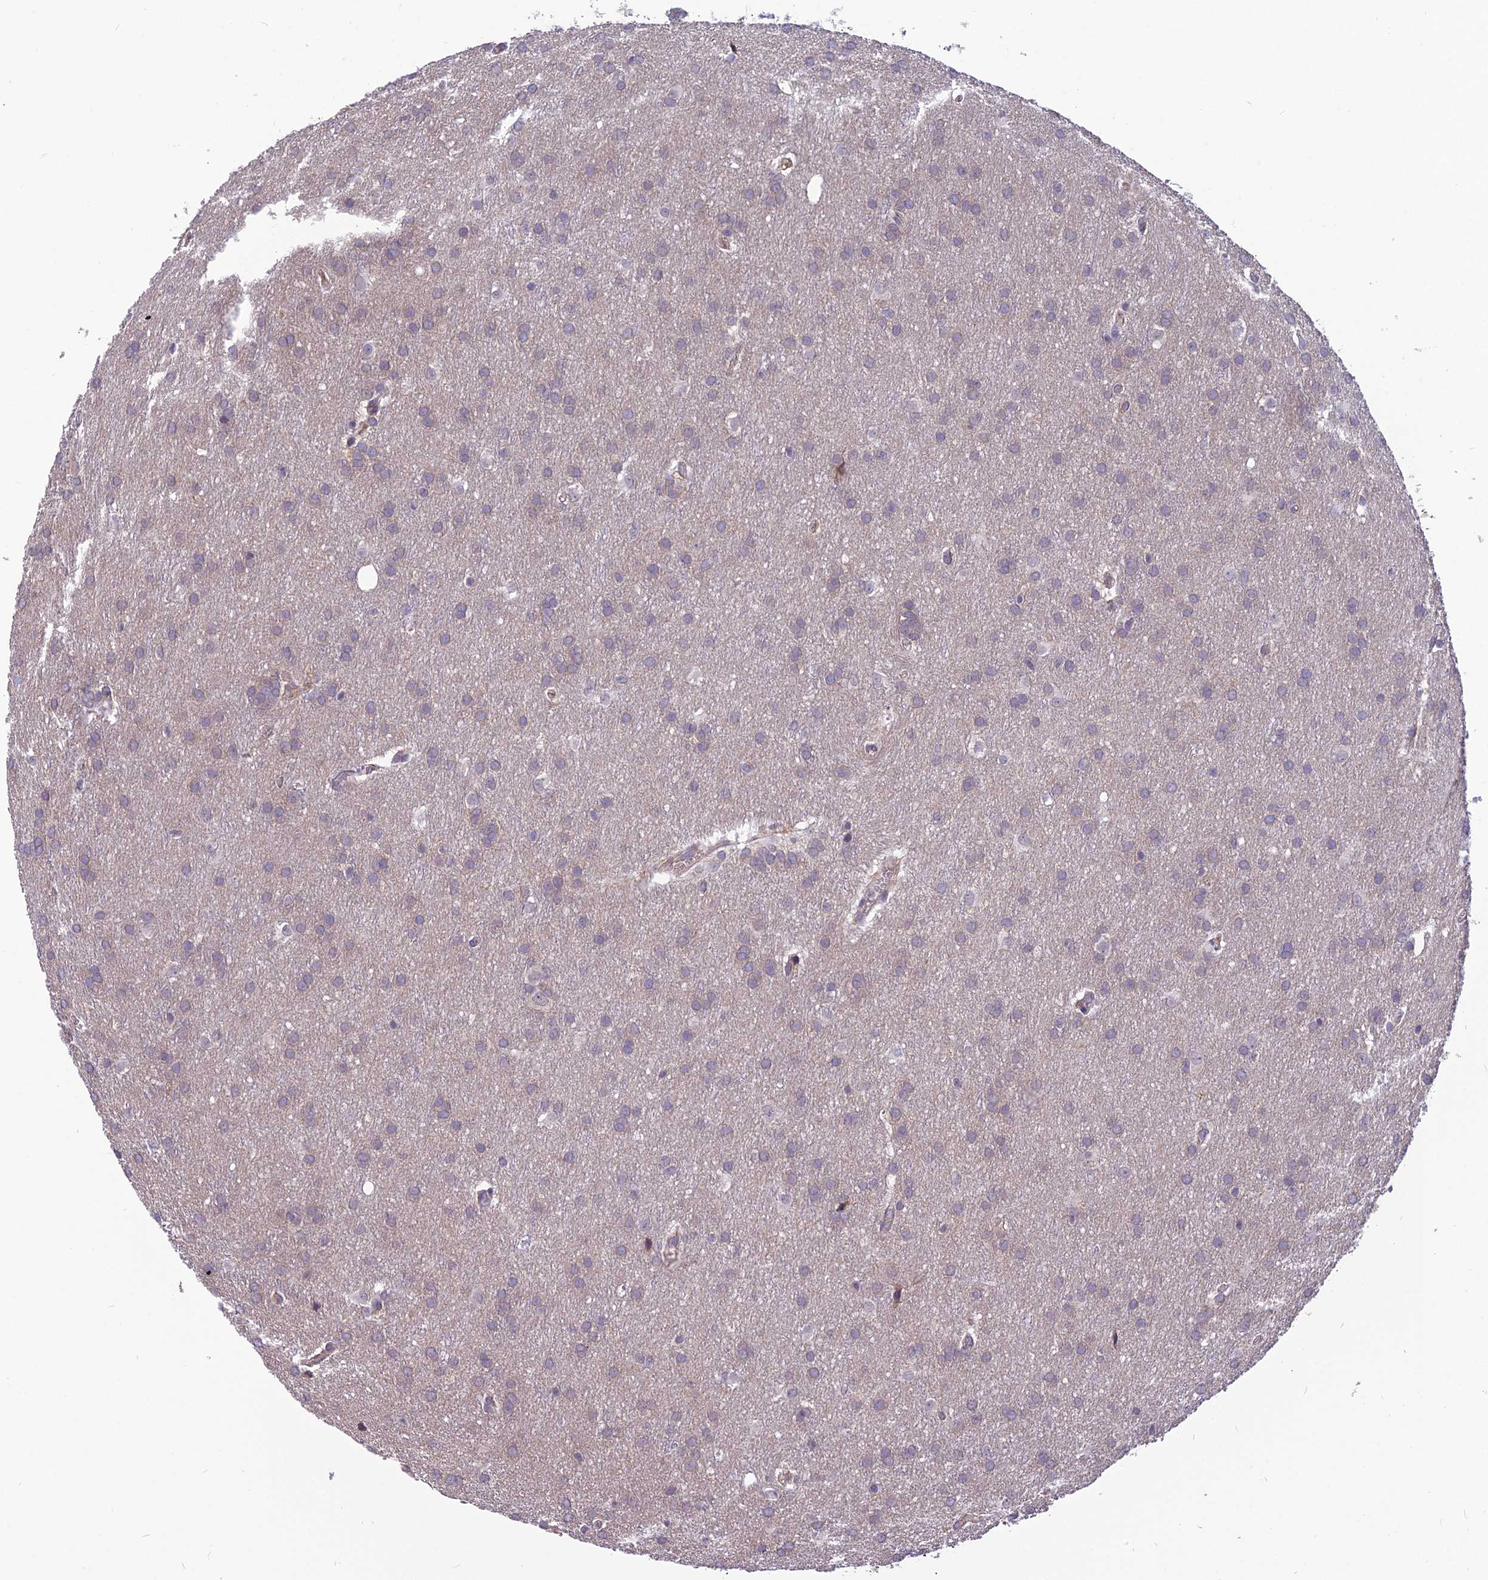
{"staining": {"intensity": "negative", "quantity": "none", "location": "none"}, "tissue": "glioma", "cell_type": "Tumor cells", "image_type": "cancer", "snomed": [{"axis": "morphology", "description": "Glioma, malignant, Low grade"}, {"axis": "topography", "description": "Brain"}], "caption": "Immunohistochemistry photomicrograph of neoplastic tissue: low-grade glioma (malignant) stained with DAB (3,3'-diaminobenzidine) demonstrates no significant protein staining in tumor cells.", "gene": "TSPAN15", "patient": {"sex": "female", "age": 32}}